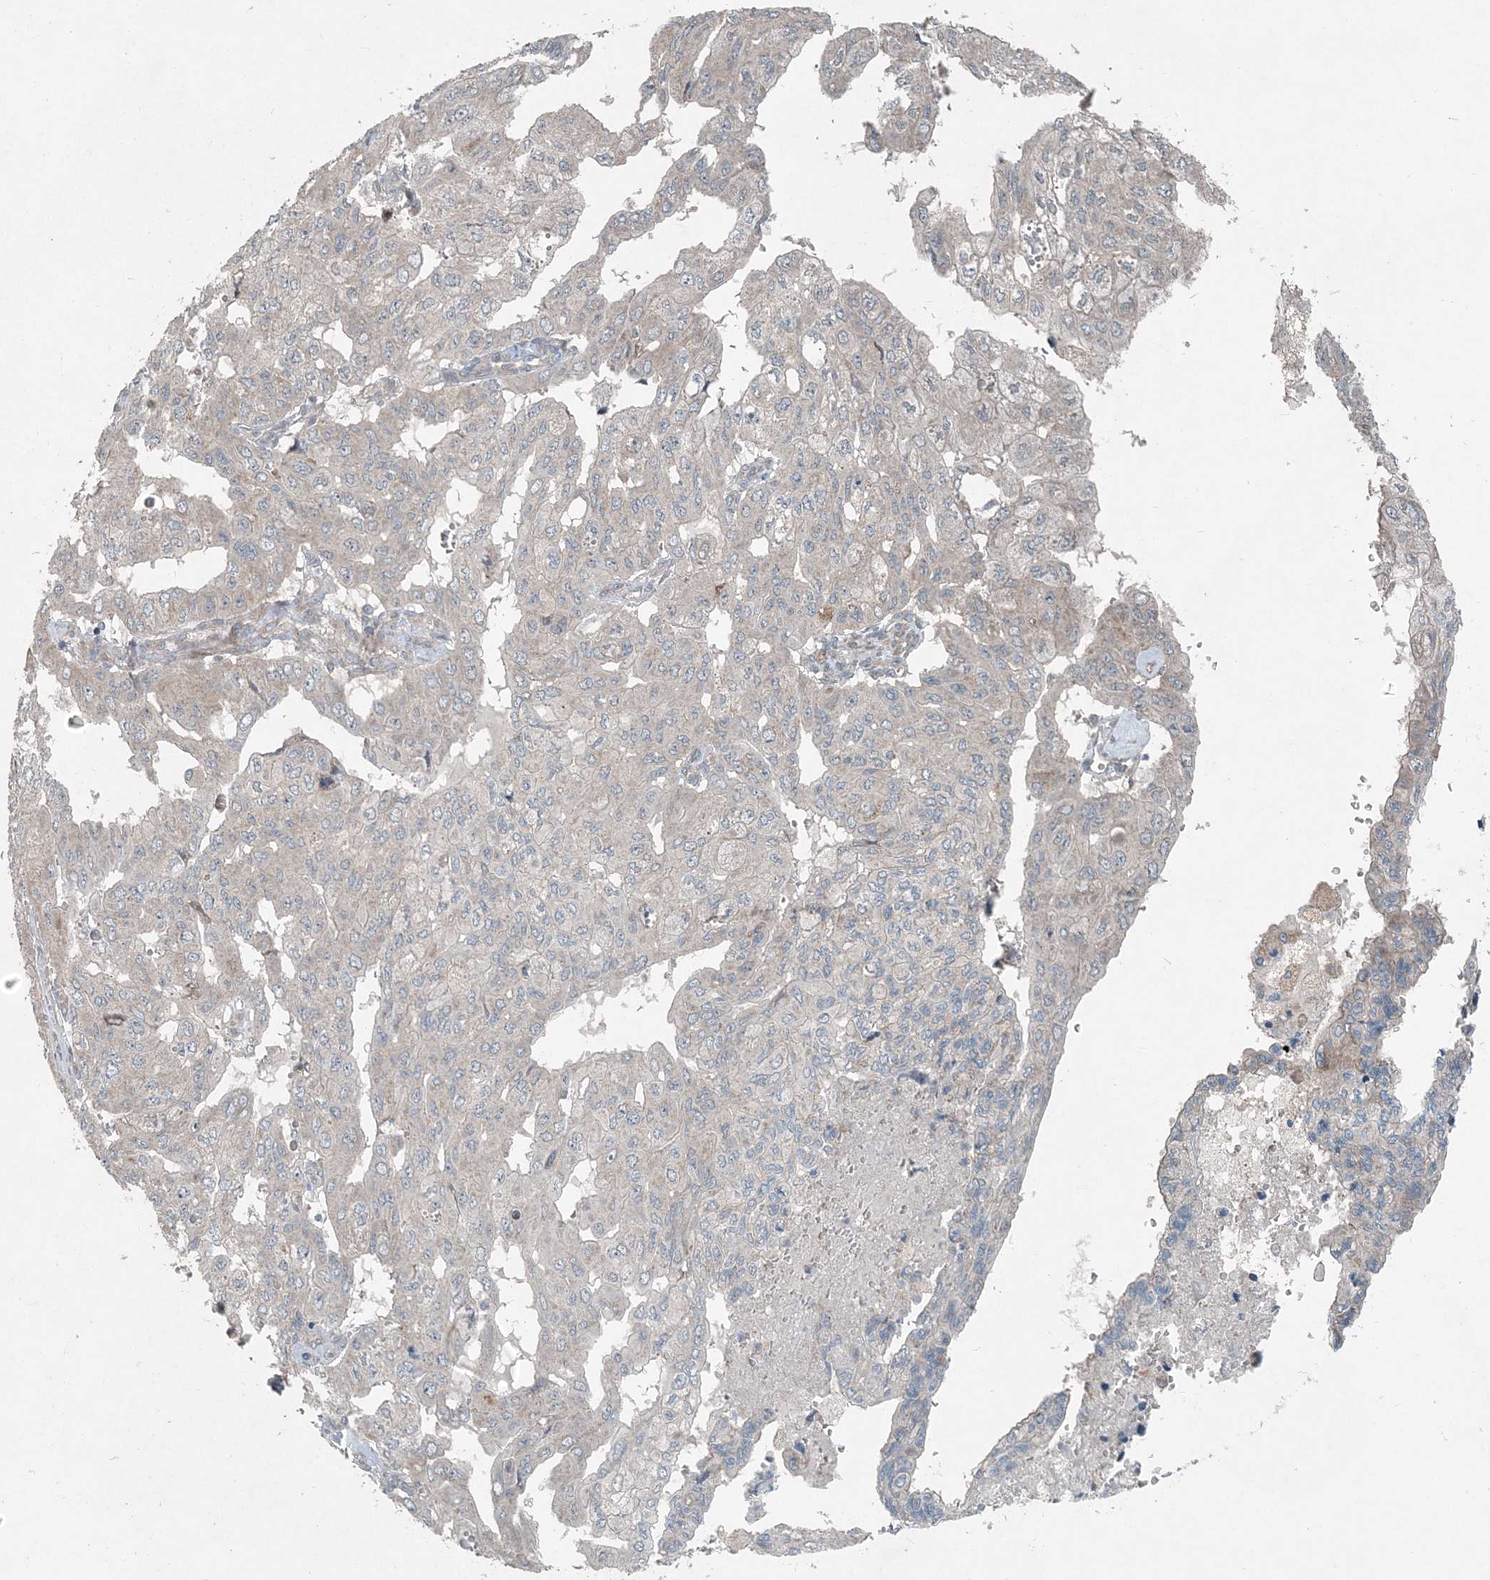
{"staining": {"intensity": "negative", "quantity": "none", "location": "none"}, "tissue": "pancreatic cancer", "cell_type": "Tumor cells", "image_type": "cancer", "snomed": [{"axis": "morphology", "description": "Adenocarcinoma, NOS"}, {"axis": "topography", "description": "Pancreas"}], "caption": "Tumor cells are negative for brown protein staining in pancreatic cancer (adenocarcinoma). Brightfield microscopy of immunohistochemistry stained with DAB (3,3'-diaminobenzidine) (brown) and hematoxylin (blue), captured at high magnification.", "gene": "INTU", "patient": {"sex": "male", "age": 51}}